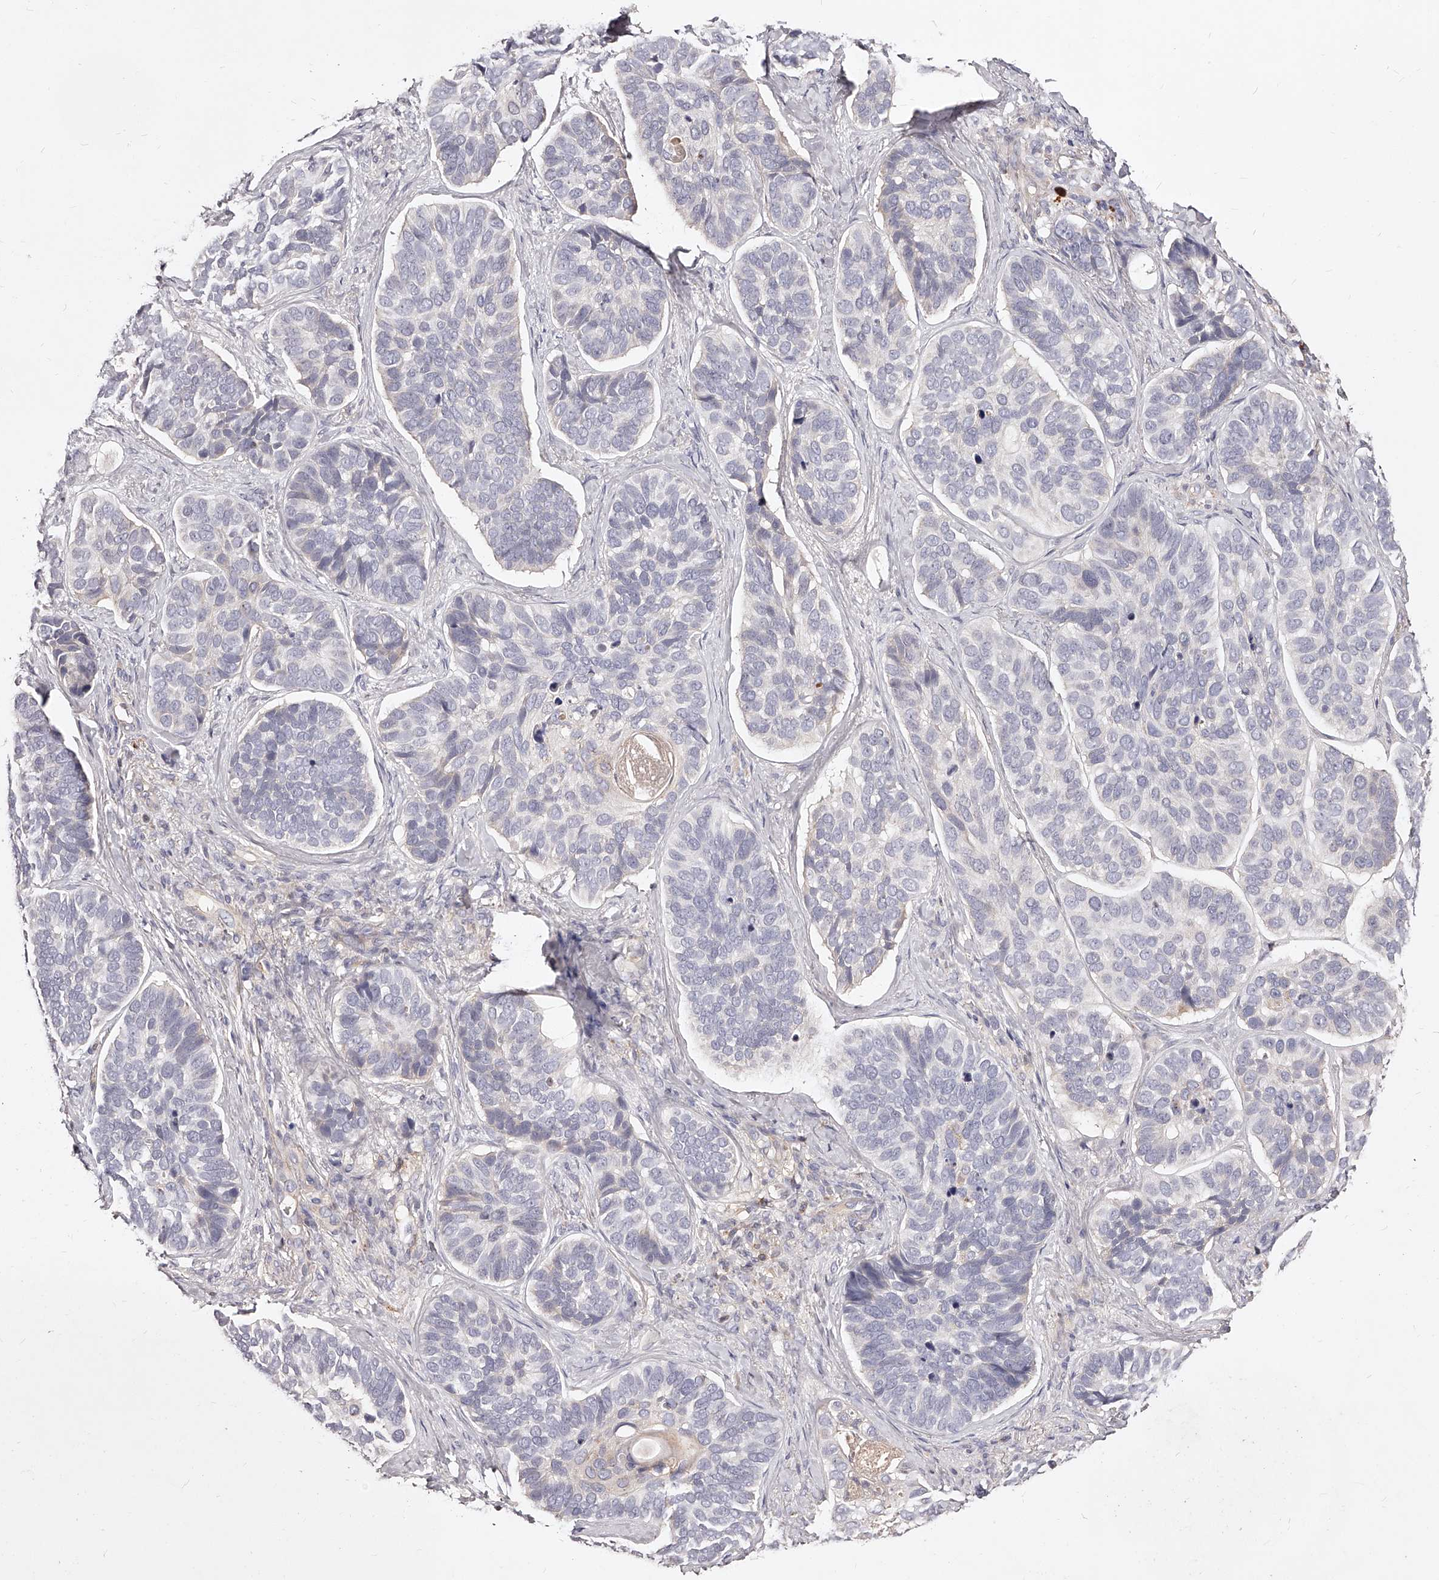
{"staining": {"intensity": "negative", "quantity": "none", "location": "none"}, "tissue": "skin cancer", "cell_type": "Tumor cells", "image_type": "cancer", "snomed": [{"axis": "morphology", "description": "Basal cell carcinoma"}, {"axis": "topography", "description": "Skin"}], "caption": "High magnification brightfield microscopy of skin cancer stained with DAB (3,3'-diaminobenzidine) (brown) and counterstained with hematoxylin (blue): tumor cells show no significant positivity.", "gene": "PHACTR1", "patient": {"sex": "male", "age": 62}}